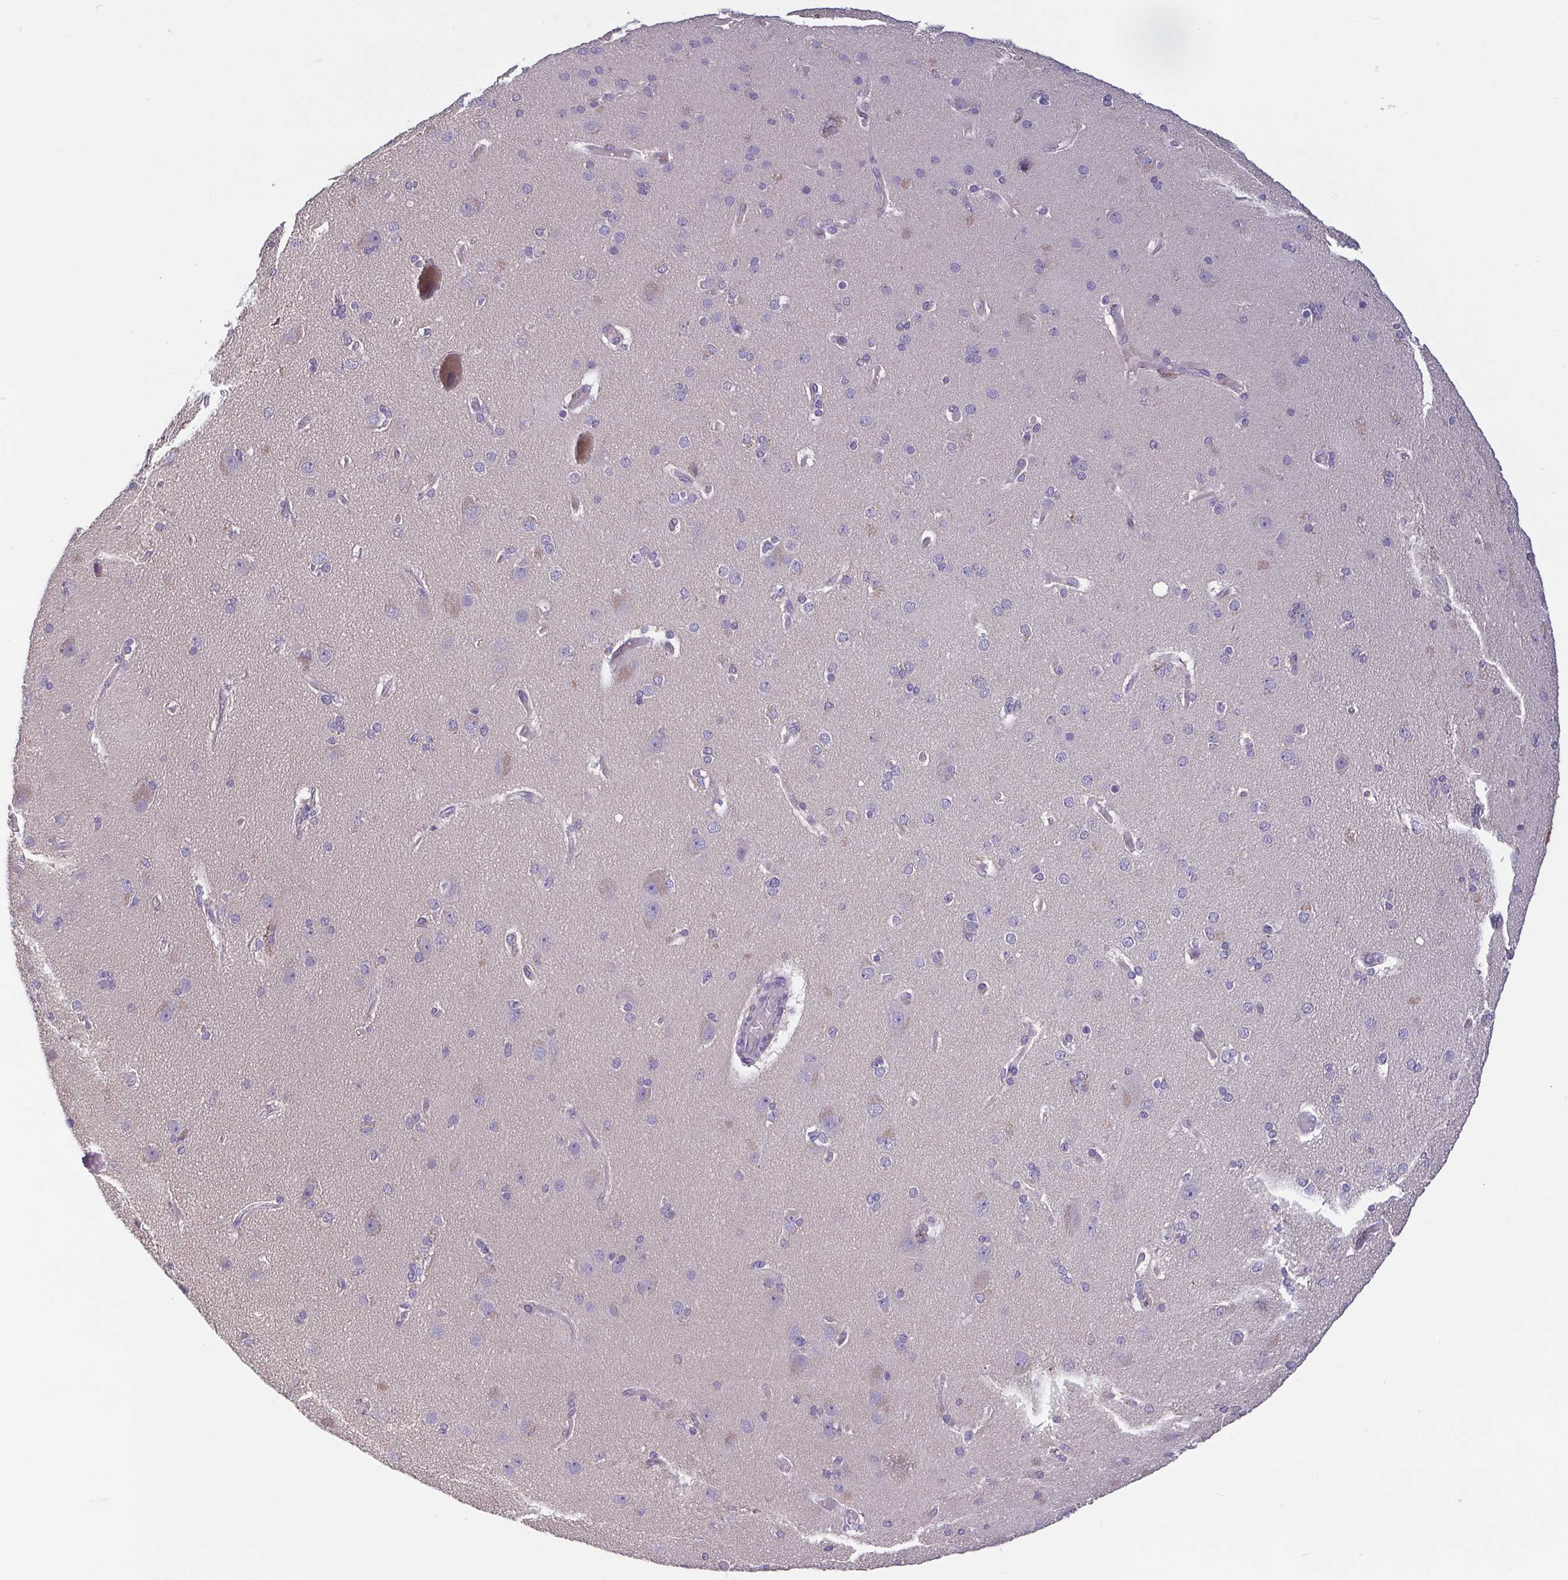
{"staining": {"intensity": "negative", "quantity": "none", "location": "none"}, "tissue": "cerebral cortex", "cell_type": "Endothelial cells", "image_type": "normal", "snomed": [{"axis": "morphology", "description": "Normal tissue, NOS"}, {"axis": "morphology", "description": "Glioma, malignant, High grade"}, {"axis": "topography", "description": "Cerebral cortex"}], "caption": "Immunohistochemical staining of normal cerebral cortex displays no significant staining in endothelial cells.", "gene": "OSBPL7", "patient": {"sex": "male", "age": 71}}